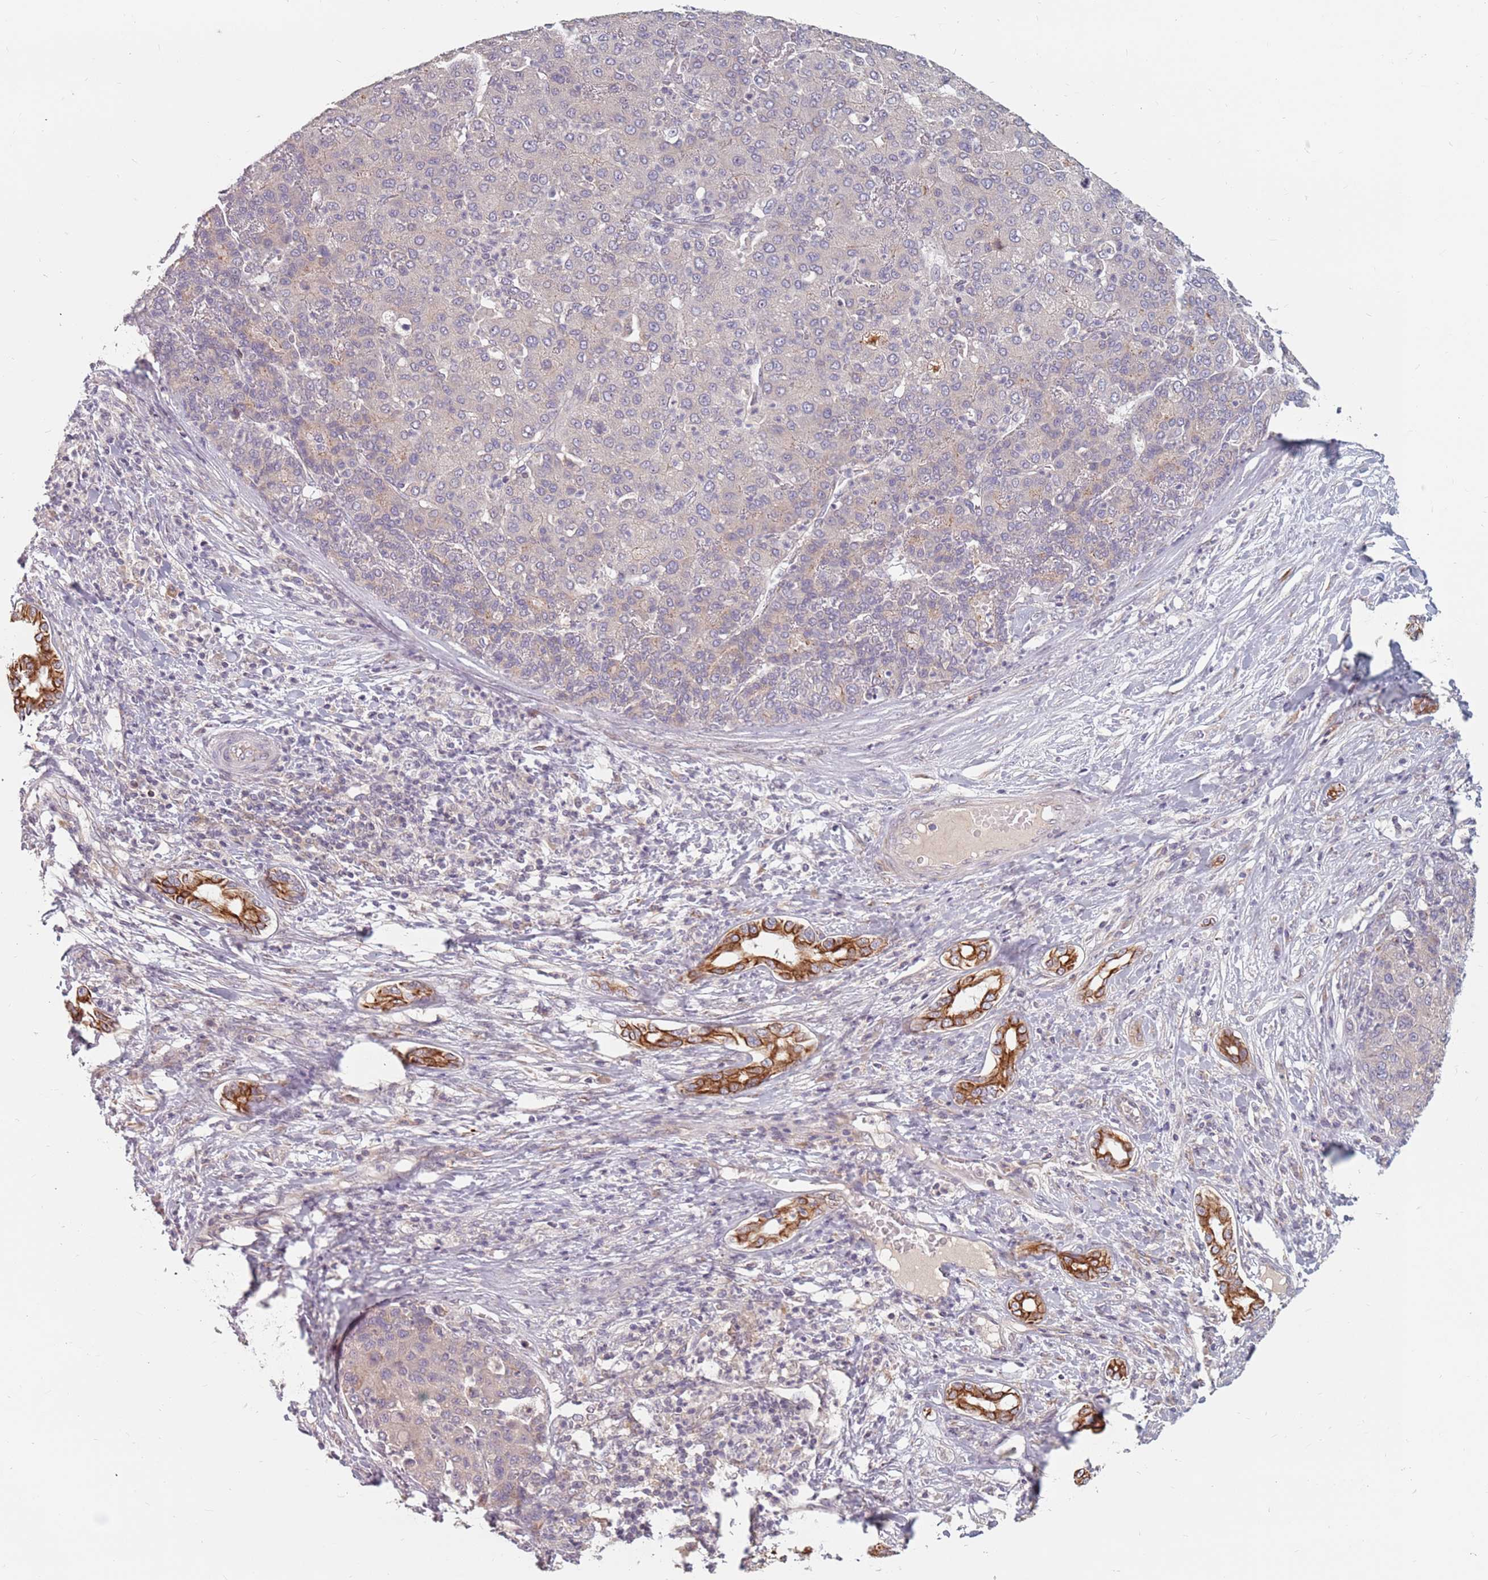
{"staining": {"intensity": "moderate", "quantity": "25%-75%", "location": "cytoplasmic/membranous"}, "tissue": "liver cancer", "cell_type": "Tumor cells", "image_type": "cancer", "snomed": [{"axis": "morphology", "description": "Carcinoma, Hepatocellular, NOS"}, {"axis": "topography", "description": "Liver"}], "caption": "Immunohistochemical staining of human liver hepatocellular carcinoma shows medium levels of moderate cytoplasmic/membranous positivity in approximately 25%-75% of tumor cells. (DAB (3,3'-diaminobenzidine) = brown stain, brightfield microscopy at high magnification).", "gene": "ADAL", "patient": {"sex": "male", "age": 65}}